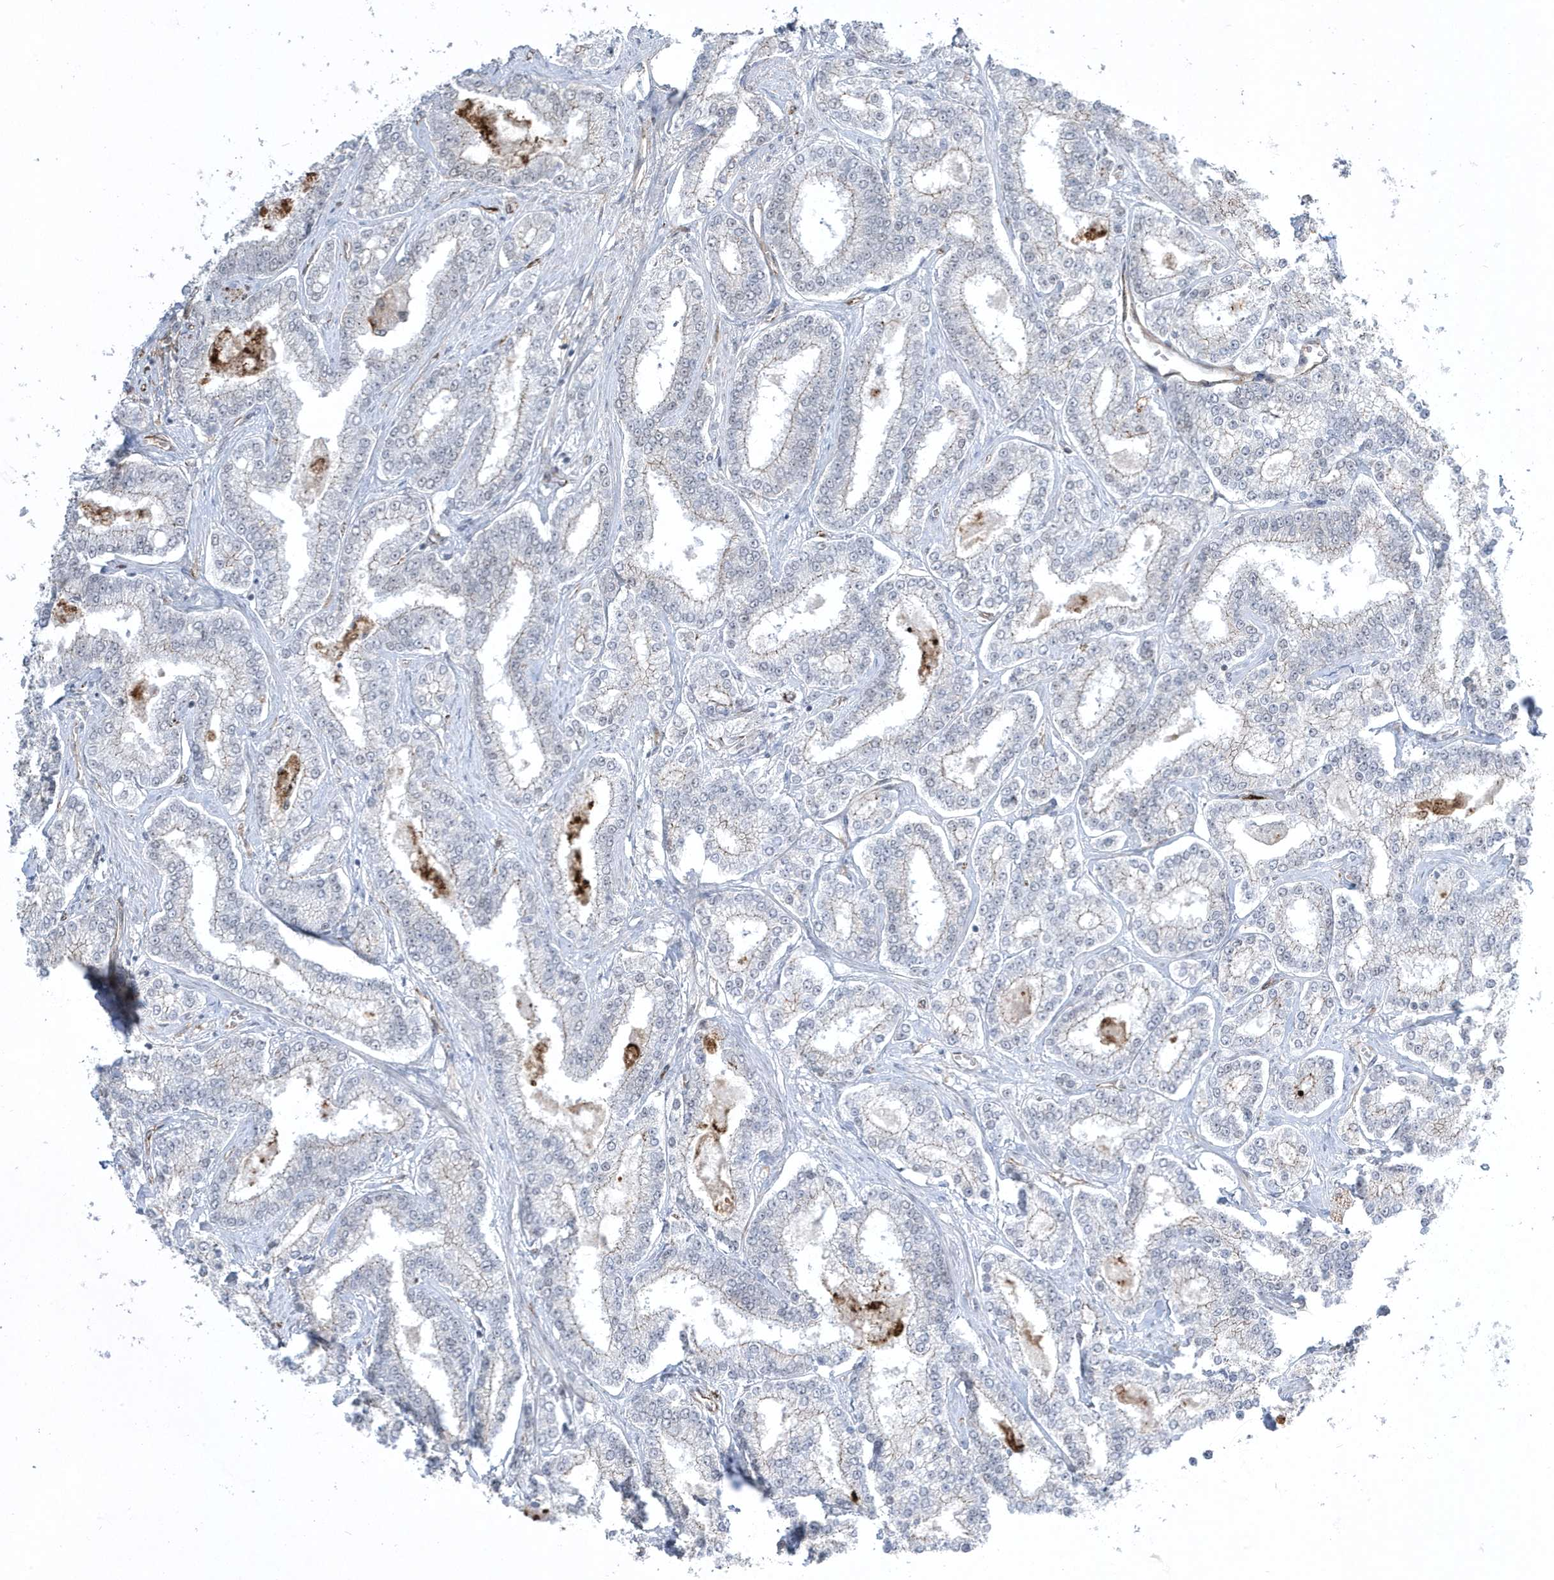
{"staining": {"intensity": "negative", "quantity": "none", "location": "none"}, "tissue": "prostate cancer", "cell_type": "Tumor cells", "image_type": "cancer", "snomed": [{"axis": "morphology", "description": "Normal tissue, NOS"}, {"axis": "morphology", "description": "Adenocarcinoma, High grade"}, {"axis": "topography", "description": "Prostate"}], "caption": "This is an IHC image of human prostate cancer. There is no expression in tumor cells.", "gene": "ADAMTSL3", "patient": {"sex": "male", "age": 83}}